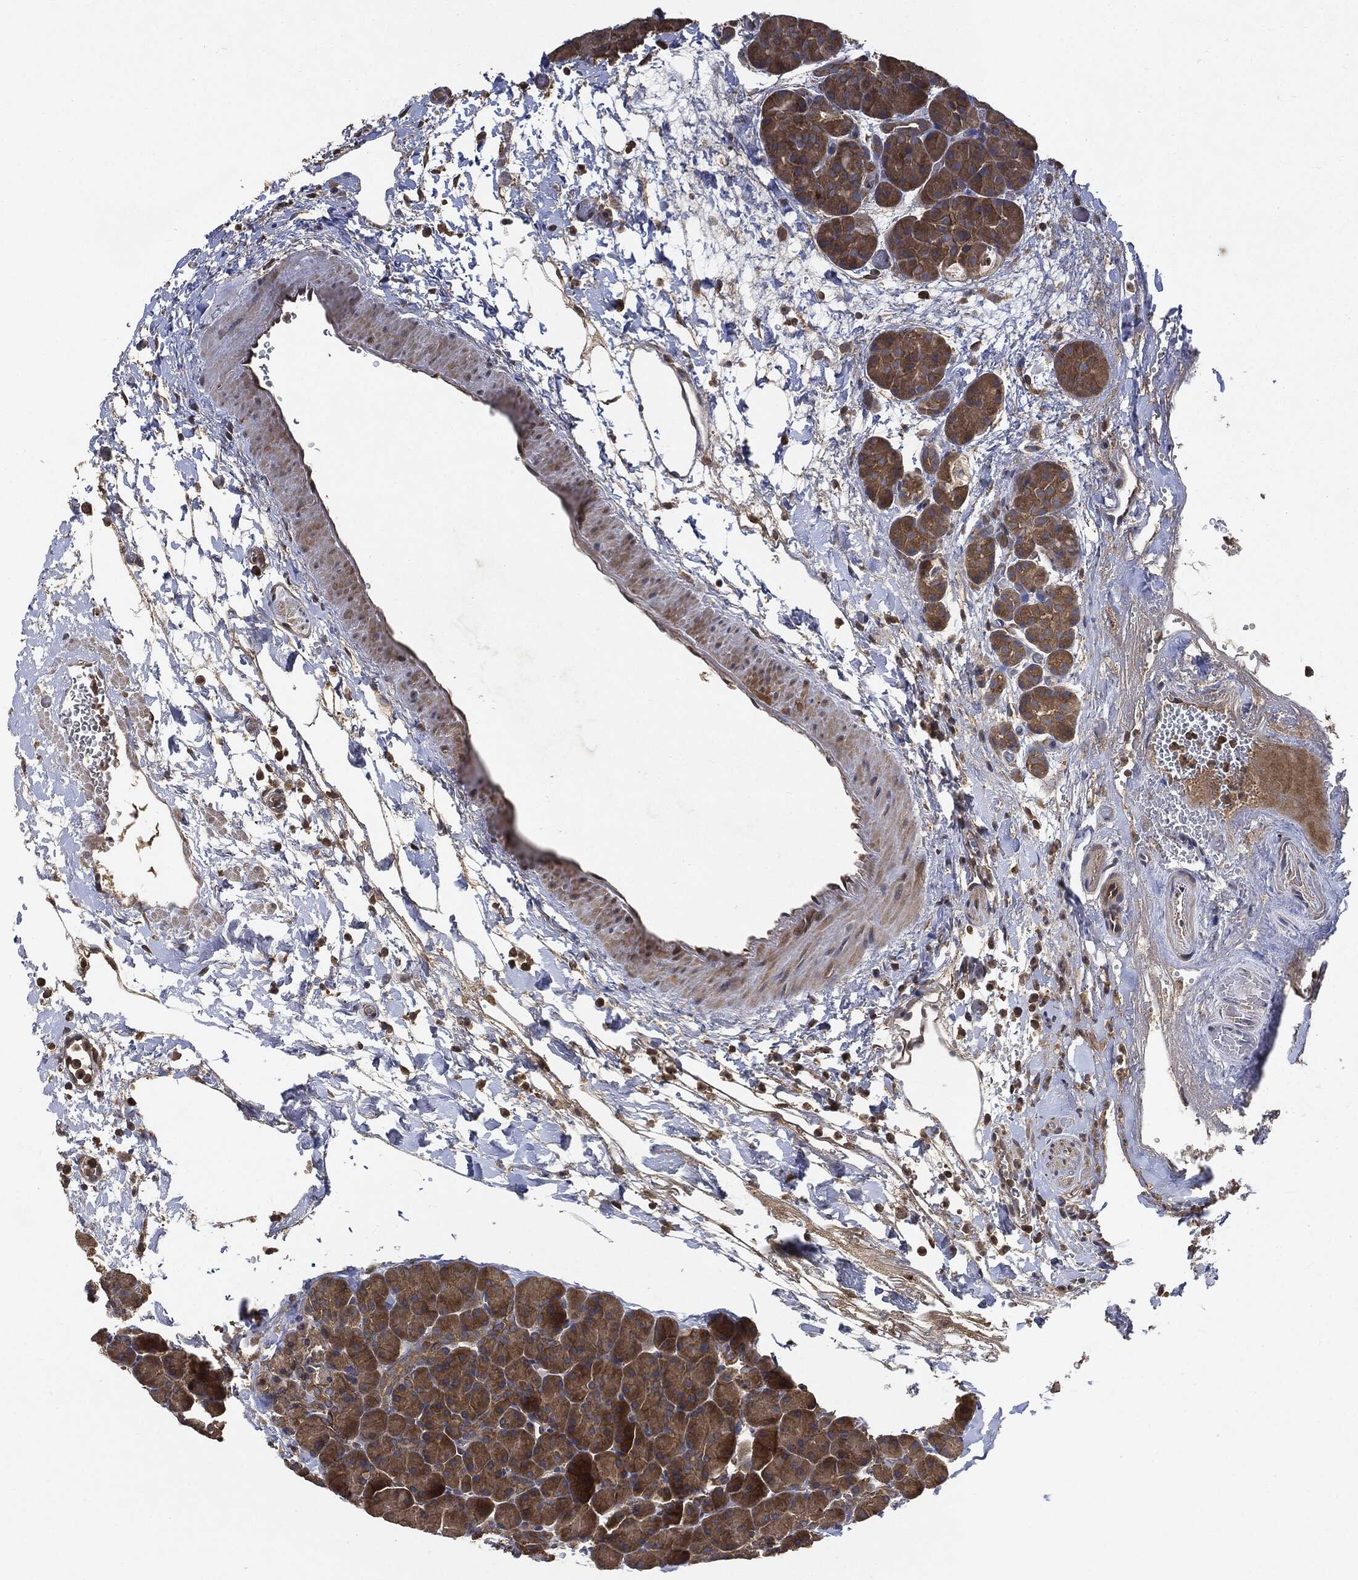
{"staining": {"intensity": "moderate", "quantity": ">75%", "location": "cytoplasmic/membranous"}, "tissue": "pancreas", "cell_type": "Exocrine glandular cells", "image_type": "normal", "snomed": [{"axis": "morphology", "description": "Normal tissue, NOS"}, {"axis": "topography", "description": "Pancreas"}], "caption": "IHC photomicrograph of normal pancreas stained for a protein (brown), which exhibits medium levels of moderate cytoplasmic/membranous staining in about >75% of exocrine glandular cells.", "gene": "BRAF", "patient": {"sex": "female", "age": 44}}